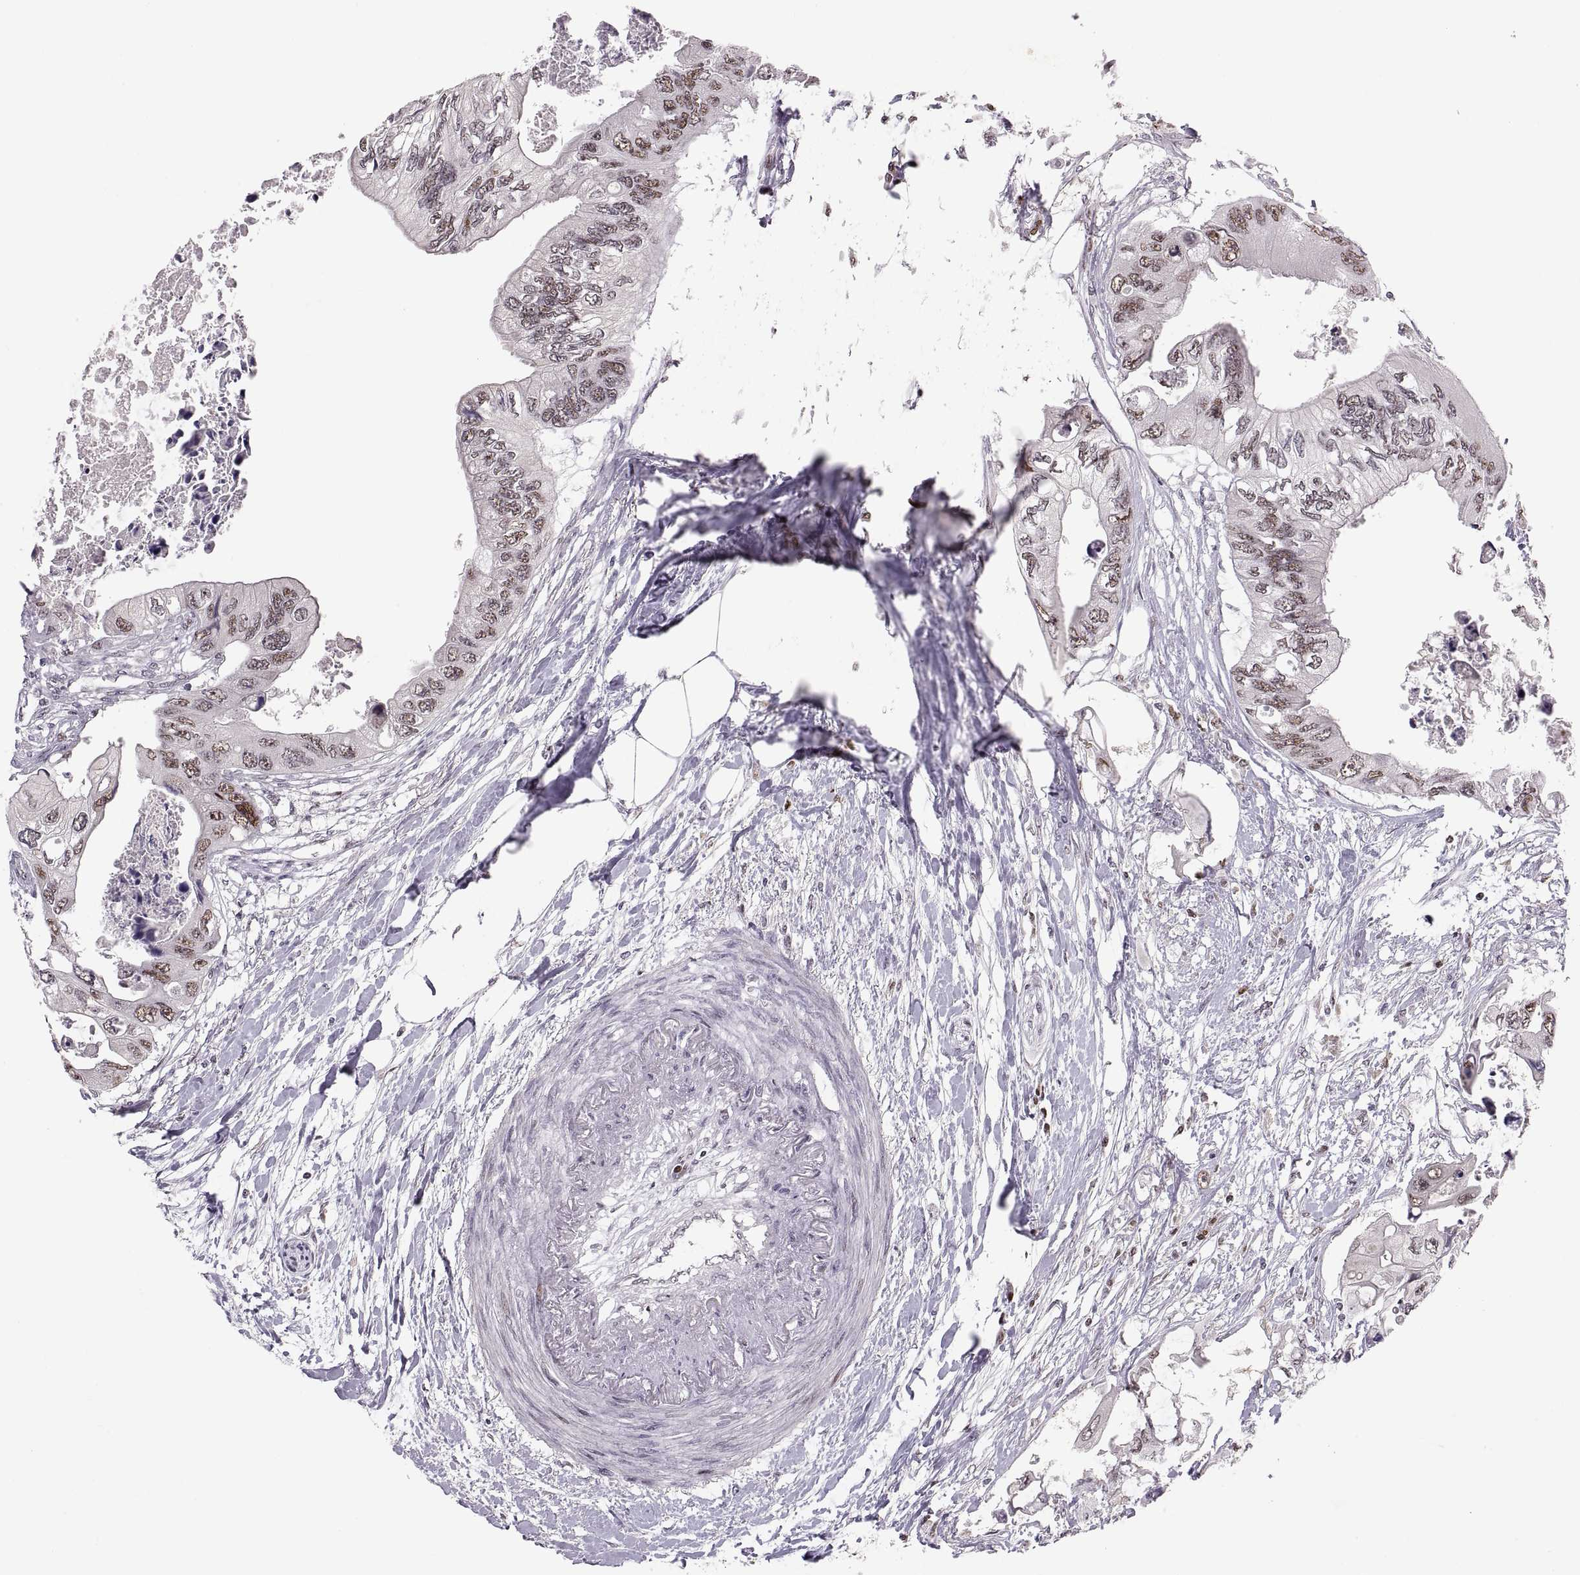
{"staining": {"intensity": "strong", "quantity": ">75%", "location": "nuclear"}, "tissue": "colorectal cancer", "cell_type": "Tumor cells", "image_type": "cancer", "snomed": [{"axis": "morphology", "description": "Adenocarcinoma, NOS"}, {"axis": "topography", "description": "Rectum"}], "caption": "This micrograph shows IHC staining of human colorectal cancer, with high strong nuclear expression in about >75% of tumor cells.", "gene": "SNAI1", "patient": {"sex": "male", "age": 63}}